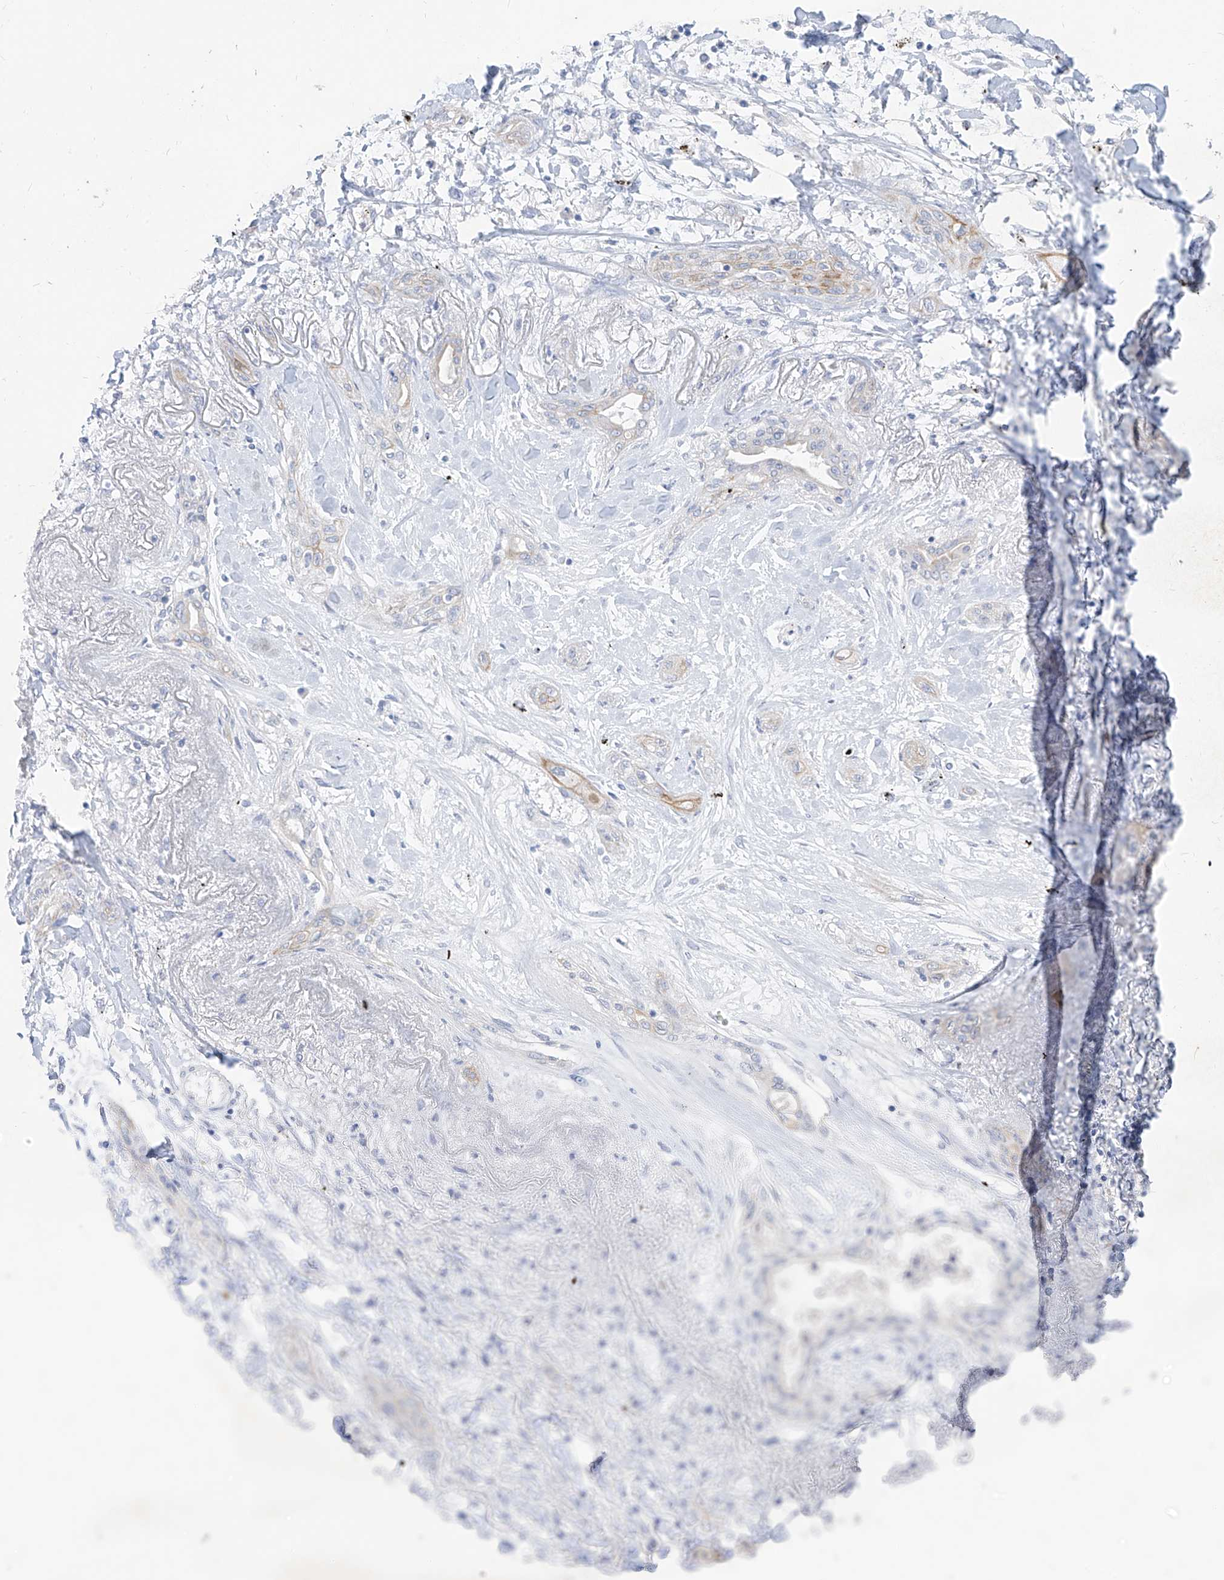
{"staining": {"intensity": "negative", "quantity": "none", "location": "none"}, "tissue": "lung cancer", "cell_type": "Tumor cells", "image_type": "cancer", "snomed": [{"axis": "morphology", "description": "Squamous cell carcinoma, NOS"}, {"axis": "topography", "description": "Lung"}], "caption": "This histopathology image is of squamous cell carcinoma (lung) stained with immunohistochemistry (IHC) to label a protein in brown with the nuclei are counter-stained blue. There is no positivity in tumor cells.", "gene": "ARHGEF40", "patient": {"sex": "female", "age": 47}}